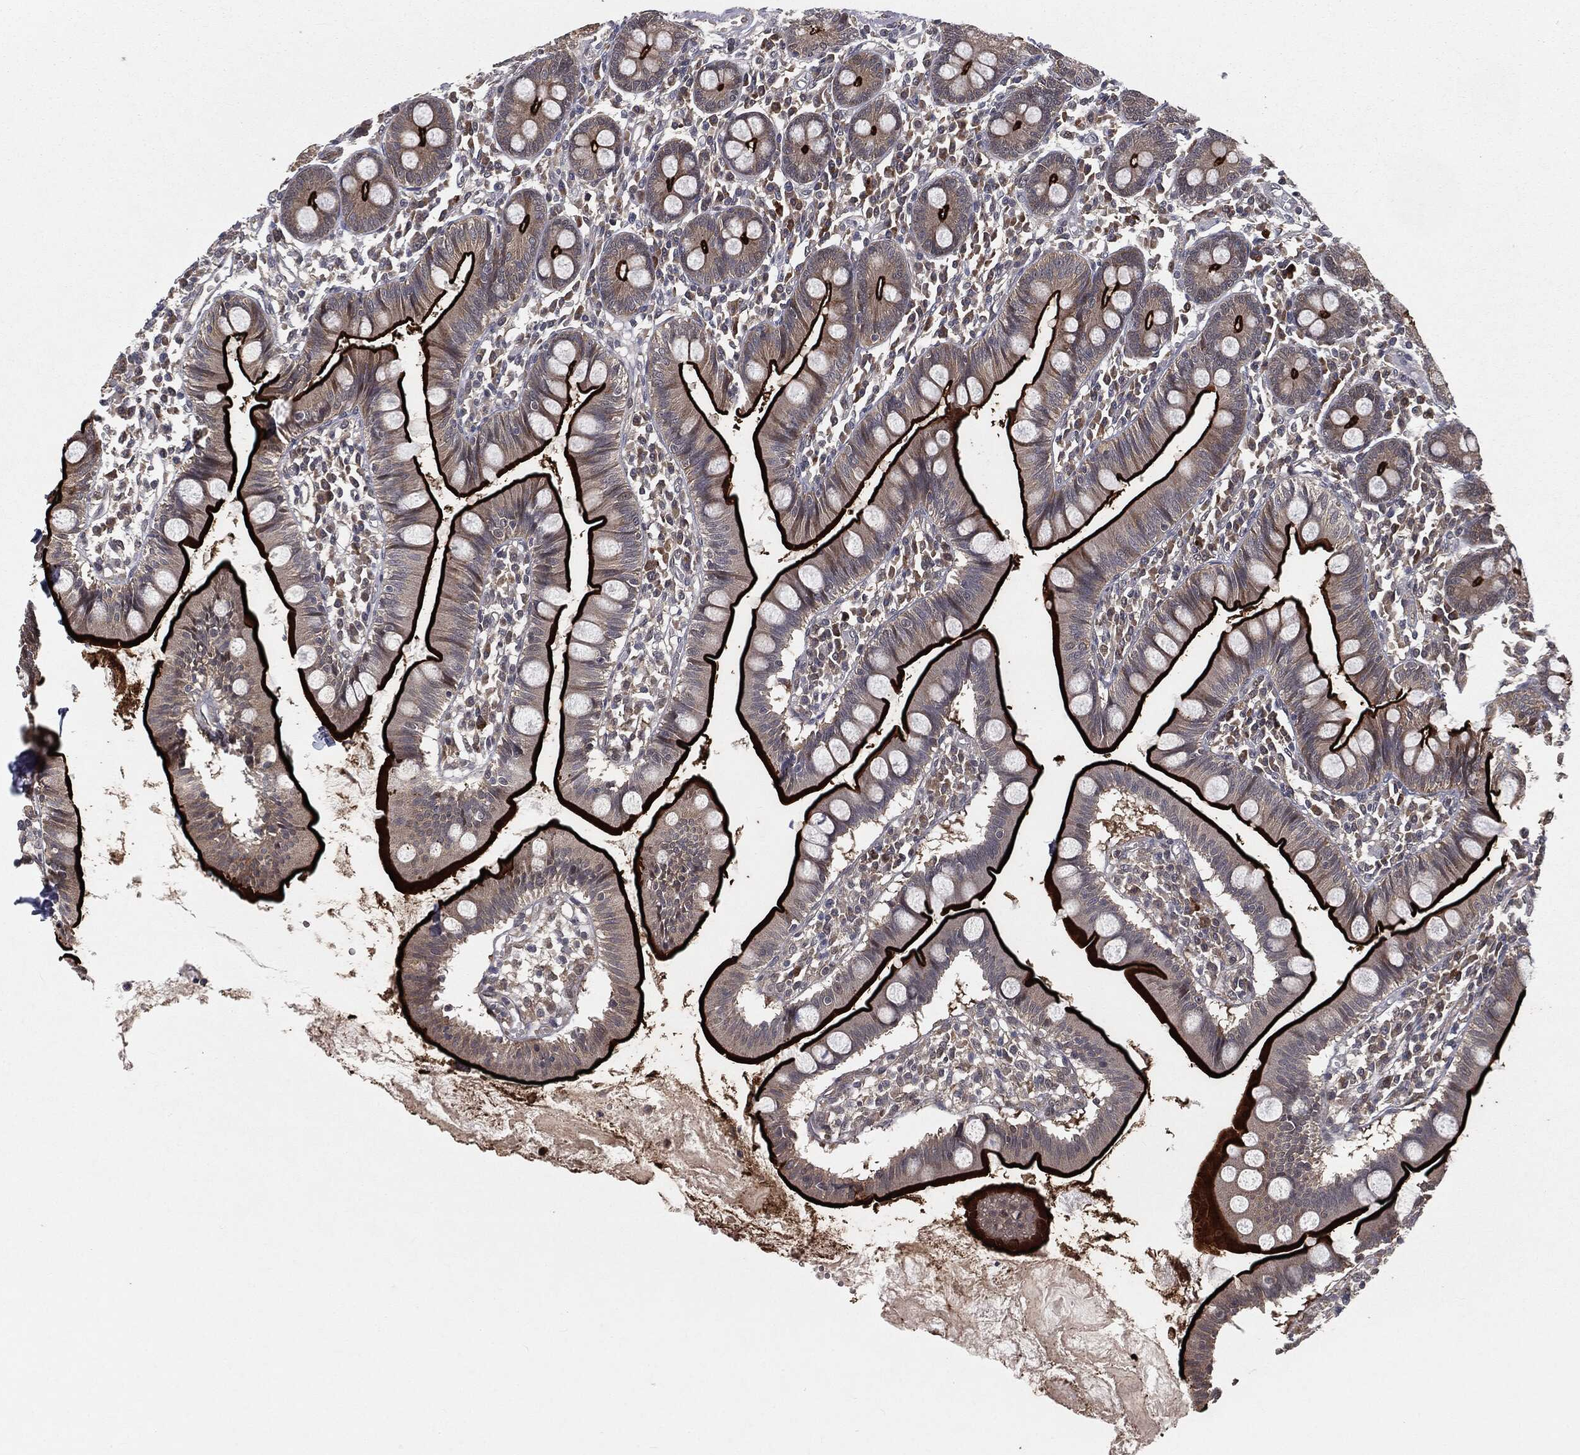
{"staining": {"intensity": "strong", "quantity": "25%-75%", "location": "cytoplasmic/membranous"}, "tissue": "small intestine", "cell_type": "Glandular cells", "image_type": "normal", "snomed": [{"axis": "morphology", "description": "Normal tissue, NOS"}, {"axis": "topography", "description": "Small intestine"}], "caption": "Human small intestine stained with a brown dye exhibits strong cytoplasmic/membranous positive positivity in approximately 25%-75% of glandular cells.", "gene": "FBXO7", "patient": {"sex": "male", "age": 88}}